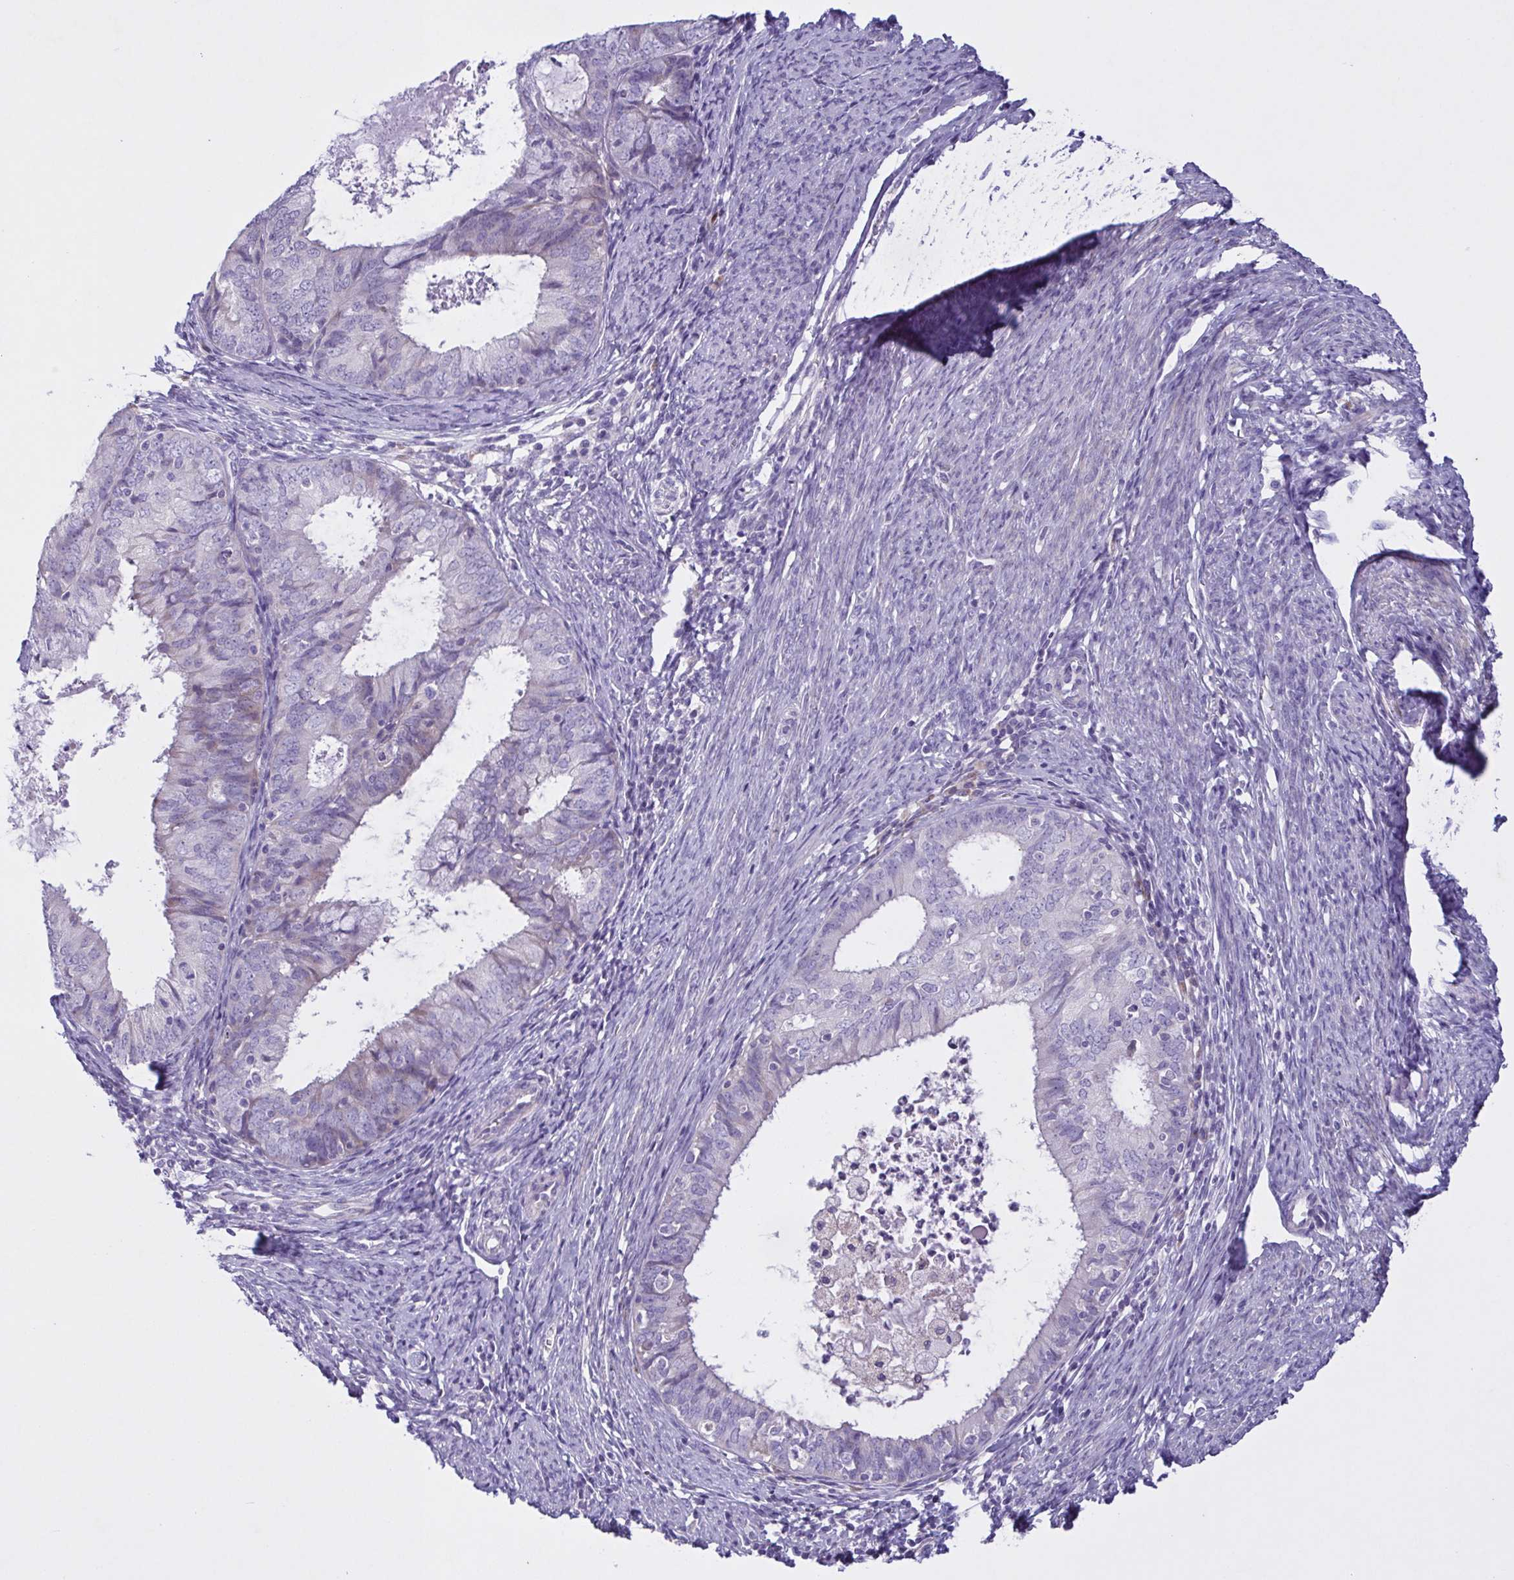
{"staining": {"intensity": "negative", "quantity": "none", "location": "none"}, "tissue": "endometrial cancer", "cell_type": "Tumor cells", "image_type": "cancer", "snomed": [{"axis": "morphology", "description": "Adenocarcinoma, NOS"}, {"axis": "topography", "description": "Endometrium"}], "caption": "Protein analysis of endometrial cancer reveals no significant positivity in tumor cells.", "gene": "F13B", "patient": {"sex": "female", "age": 57}}